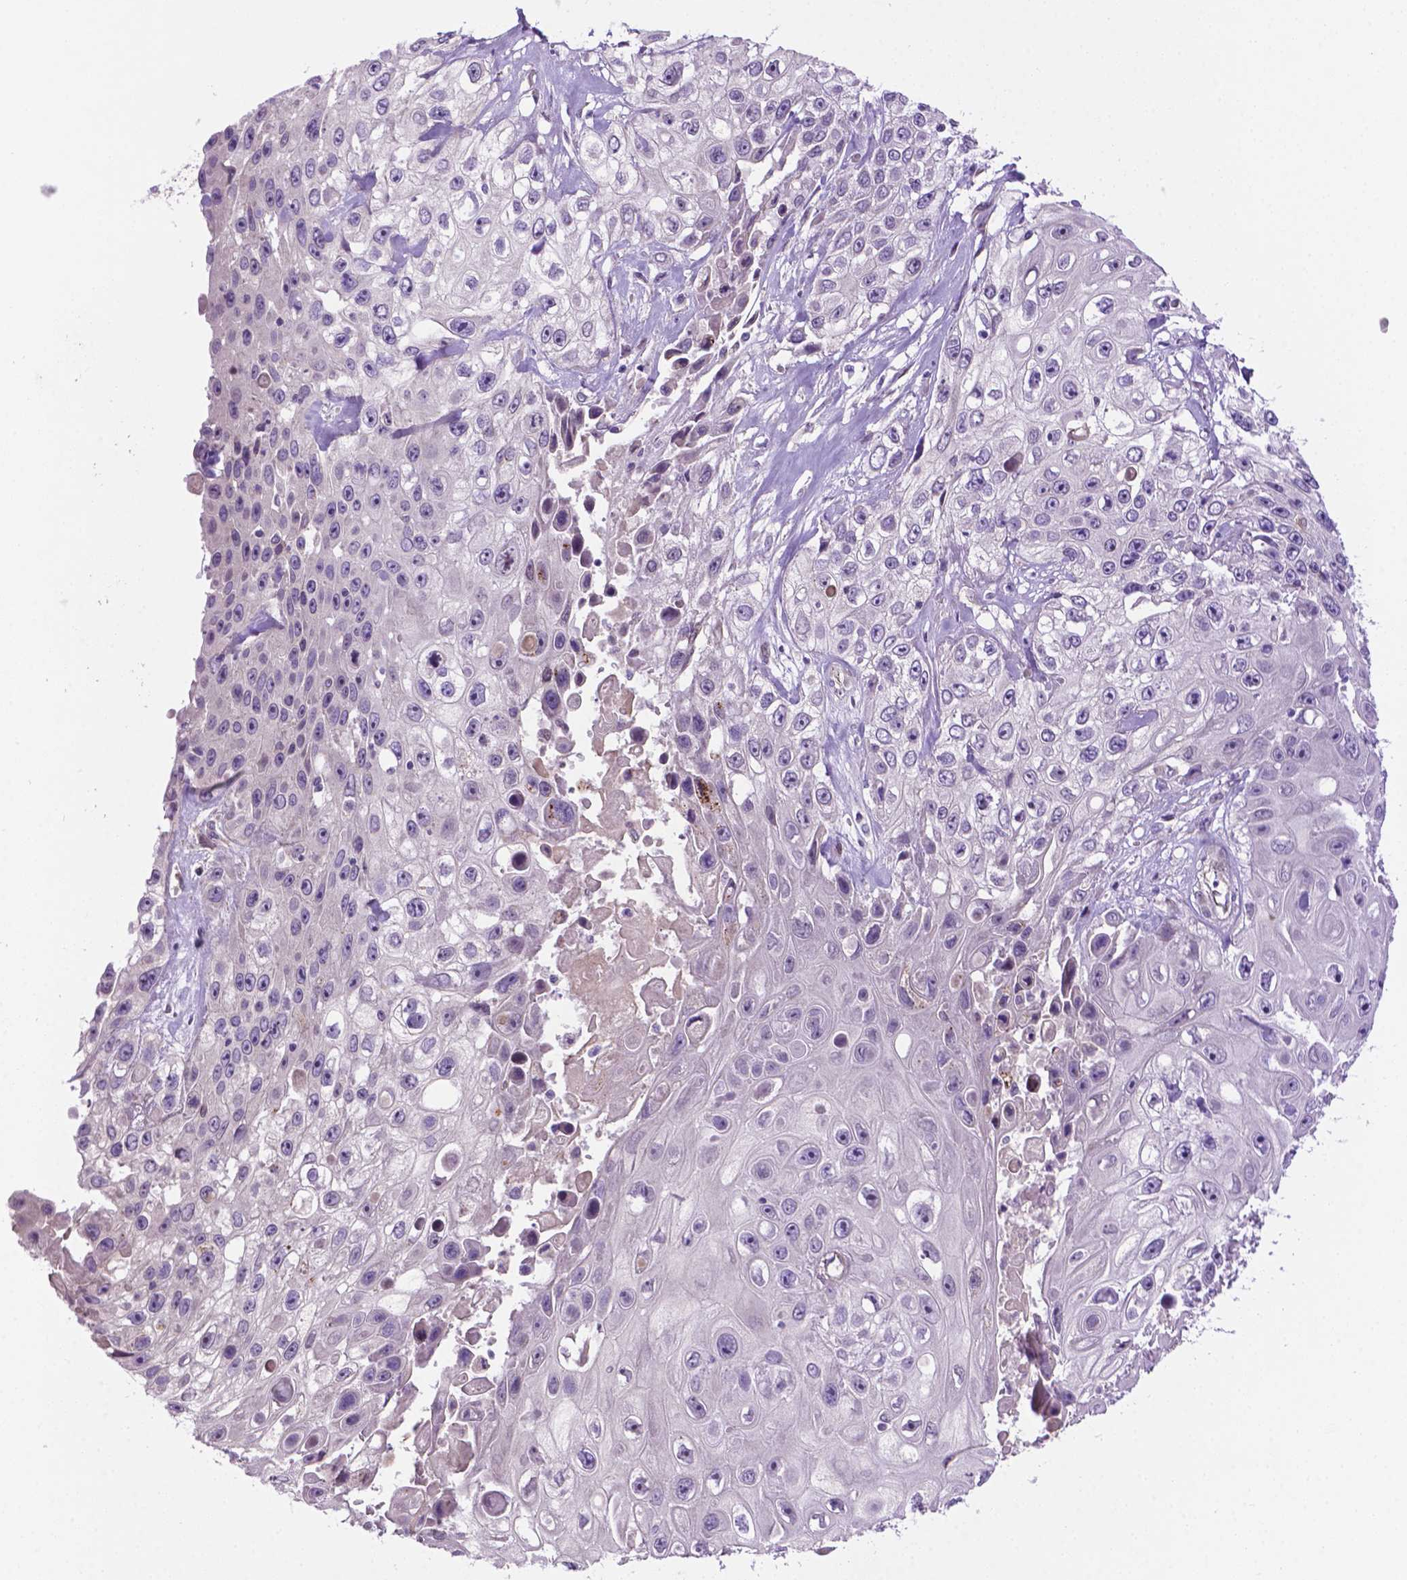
{"staining": {"intensity": "negative", "quantity": "none", "location": "none"}, "tissue": "skin cancer", "cell_type": "Tumor cells", "image_type": "cancer", "snomed": [{"axis": "morphology", "description": "Squamous cell carcinoma, NOS"}, {"axis": "topography", "description": "Skin"}], "caption": "This is an IHC photomicrograph of skin cancer (squamous cell carcinoma). There is no staining in tumor cells.", "gene": "CCER2", "patient": {"sex": "male", "age": 82}}